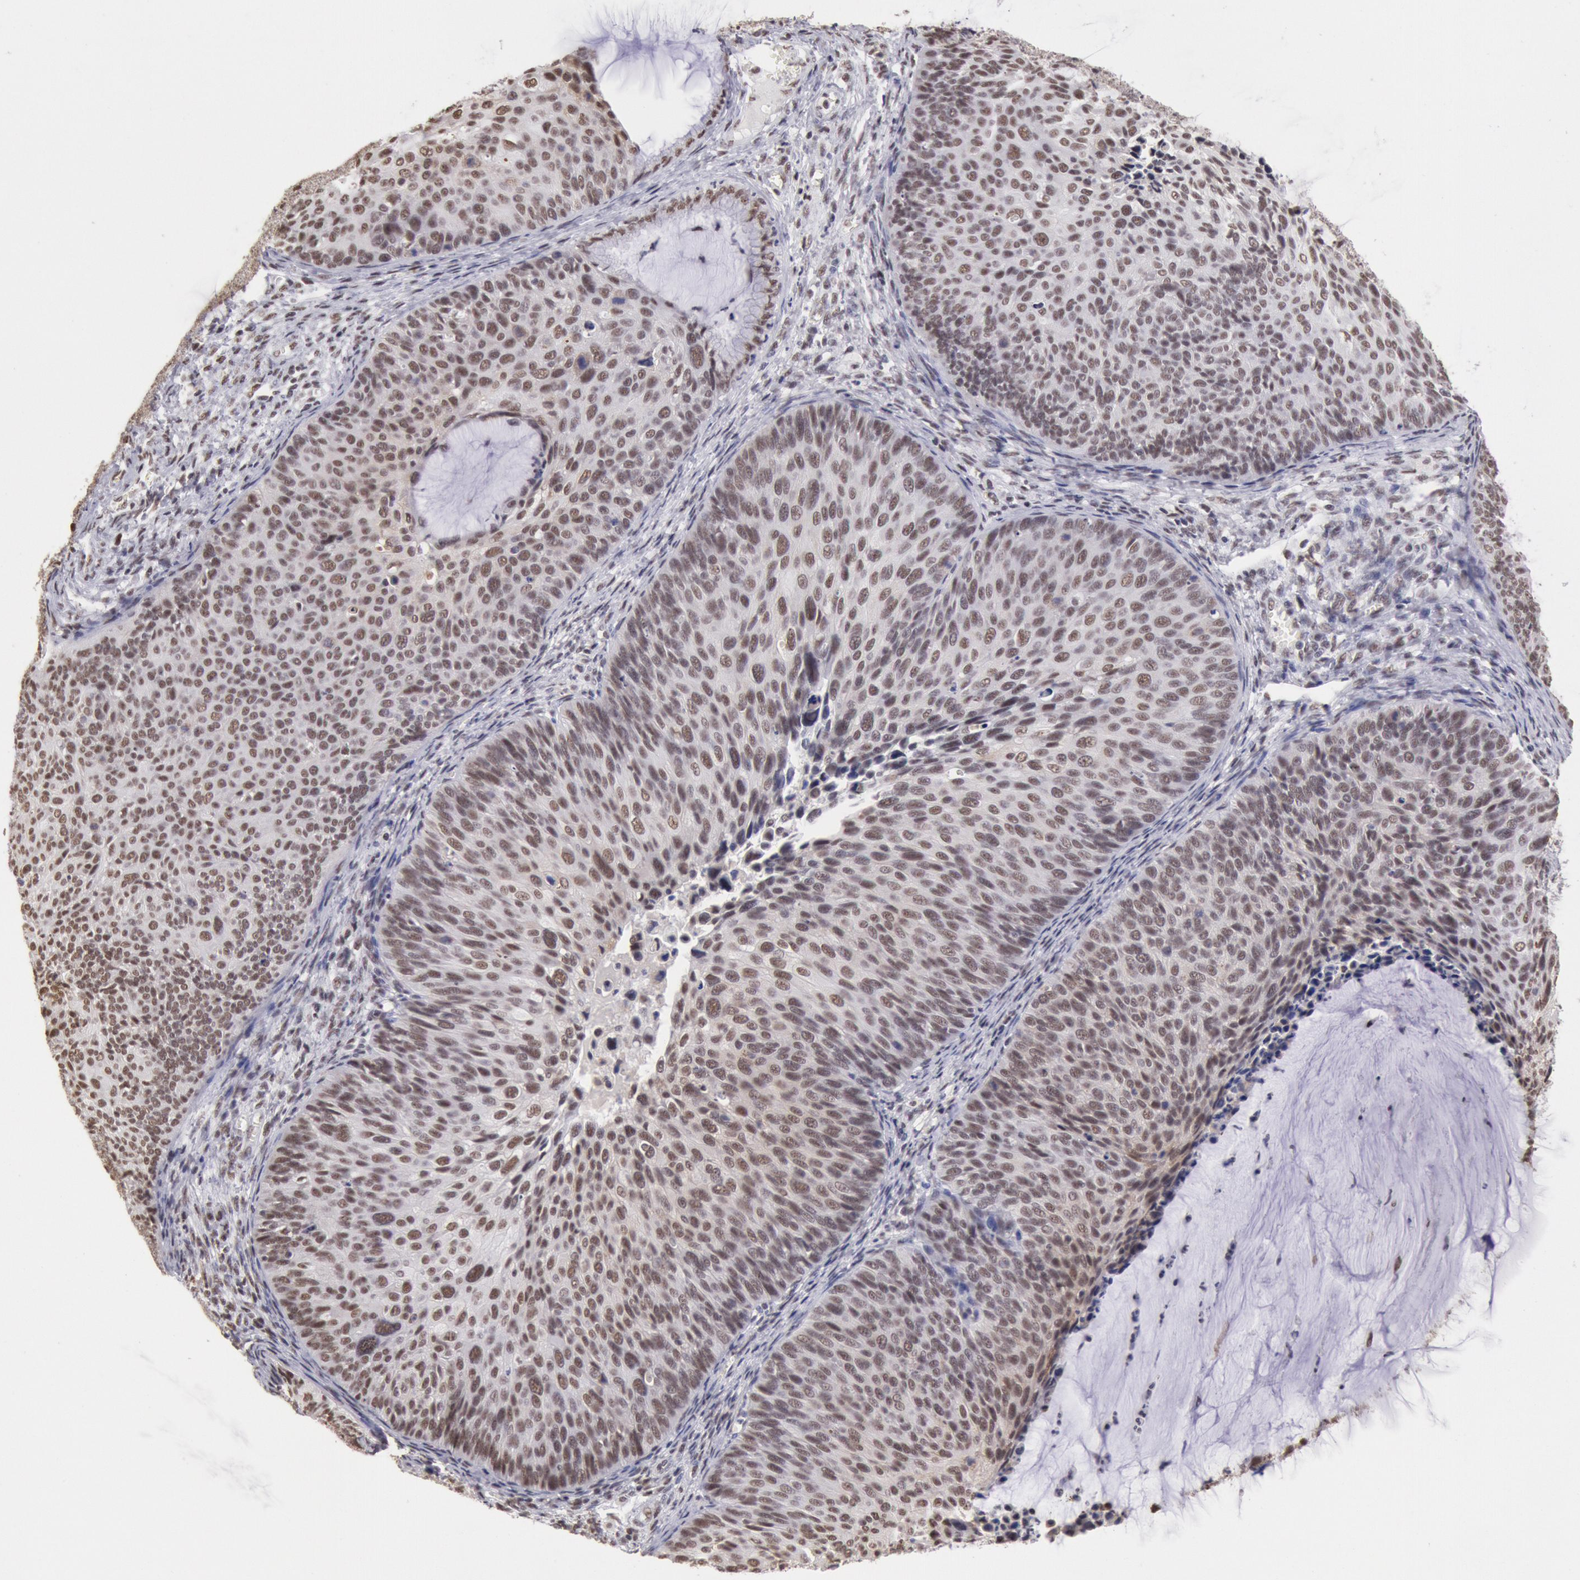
{"staining": {"intensity": "moderate", "quantity": ">75%", "location": "nuclear"}, "tissue": "cervical cancer", "cell_type": "Tumor cells", "image_type": "cancer", "snomed": [{"axis": "morphology", "description": "Squamous cell carcinoma, NOS"}, {"axis": "topography", "description": "Cervix"}], "caption": "About >75% of tumor cells in human cervical squamous cell carcinoma display moderate nuclear protein positivity as visualized by brown immunohistochemical staining.", "gene": "SNRPD3", "patient": {"sex": "female", "age": 36}}